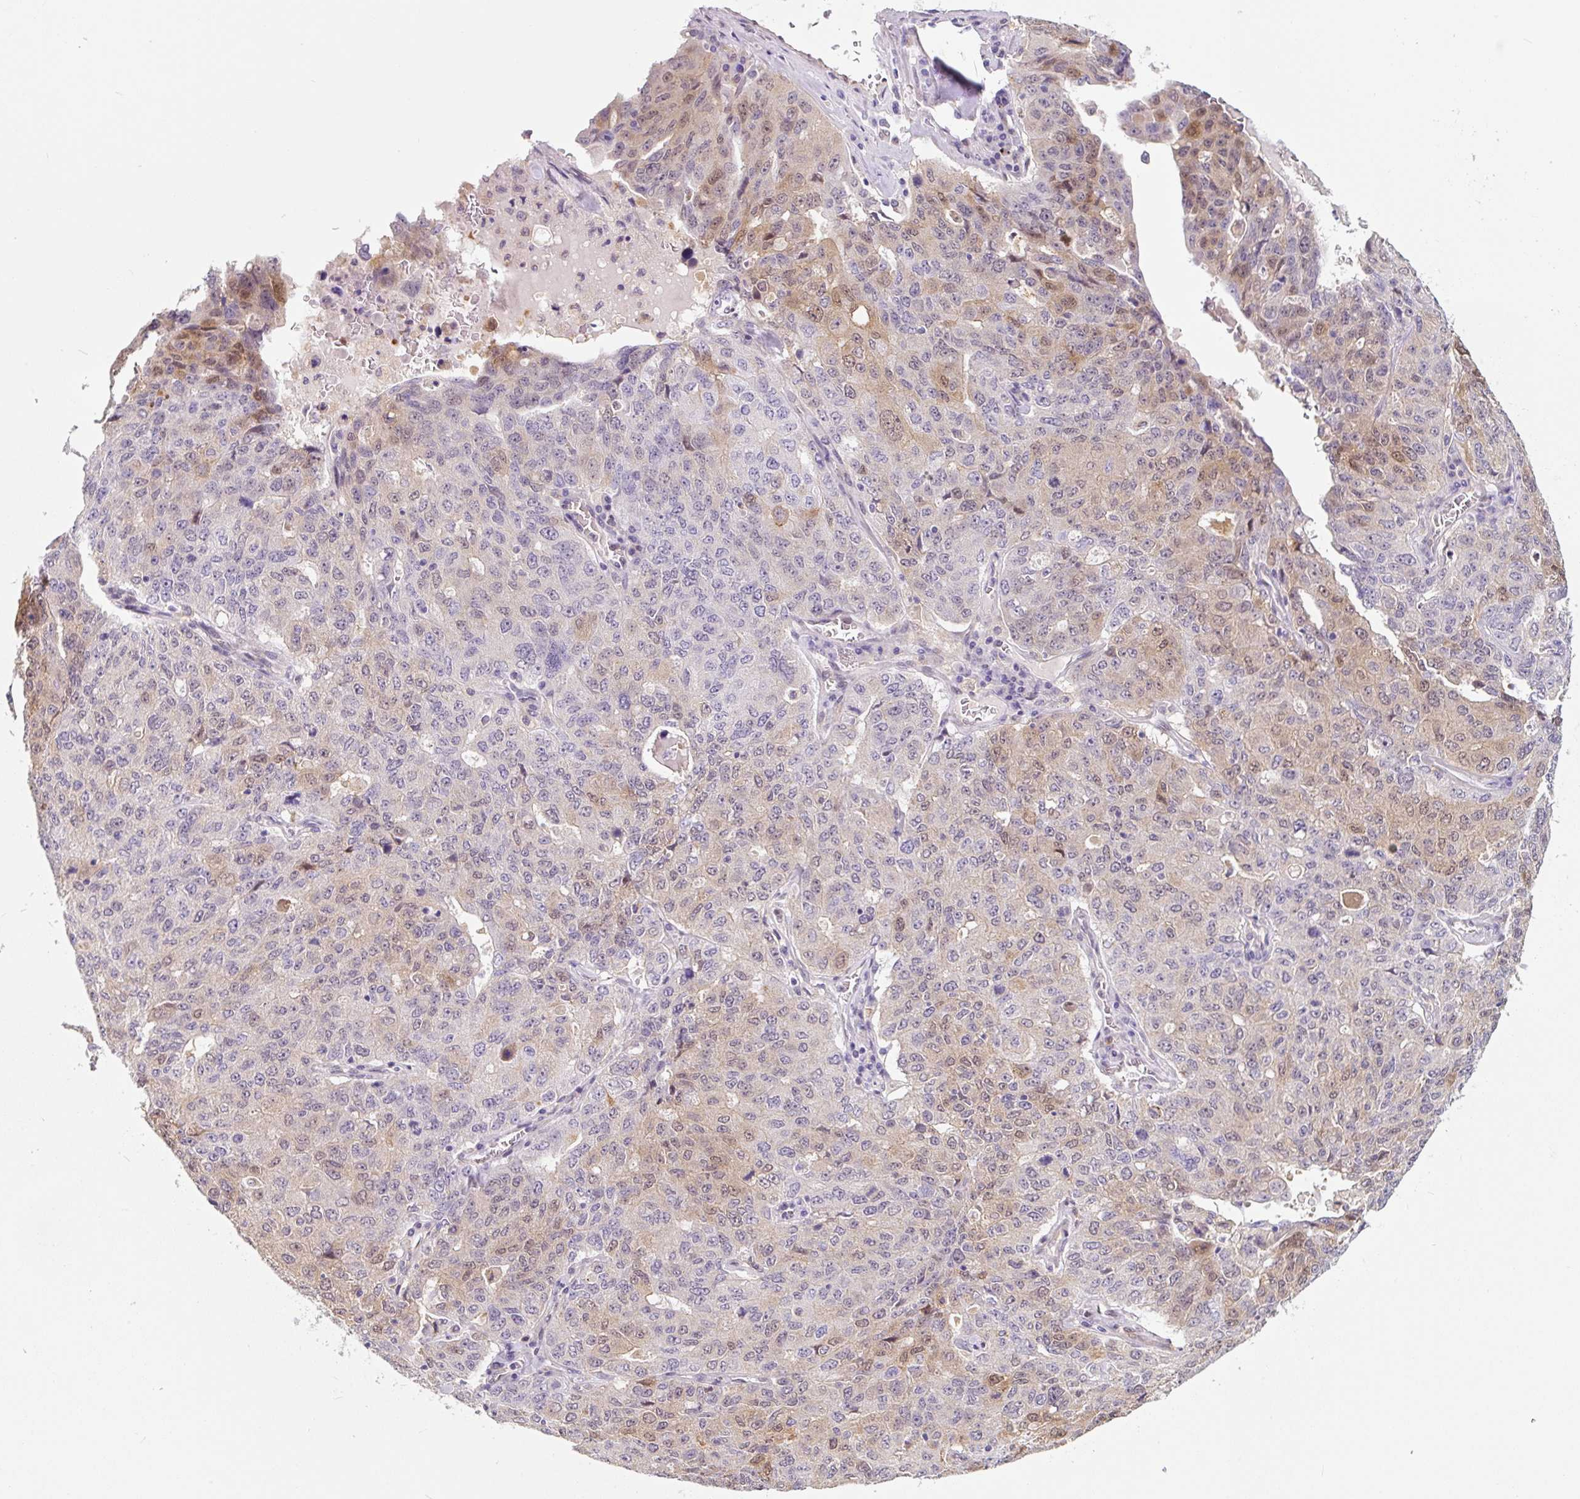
{"staining": {"intensity": "moderate", "quantity": "25%-75%", "location": "nuclear"}, "tissue": "ovarian cancer", "cell_type": "Tumor cells", "image_type": "cancer", "snomed": [{"axis": "morphology", "description": "Carcinoma, endometroid"}, {"axis": "topography", "description": "Ovary"}], "caption": "Immunohistochemical staining of ovarian cancer reveals medium levels of moderate nuclear protein positivity in about 25%-75% of tumor cells.", "gene": "ASRGL1", "patient": {"sex": "female", "age": 62}}